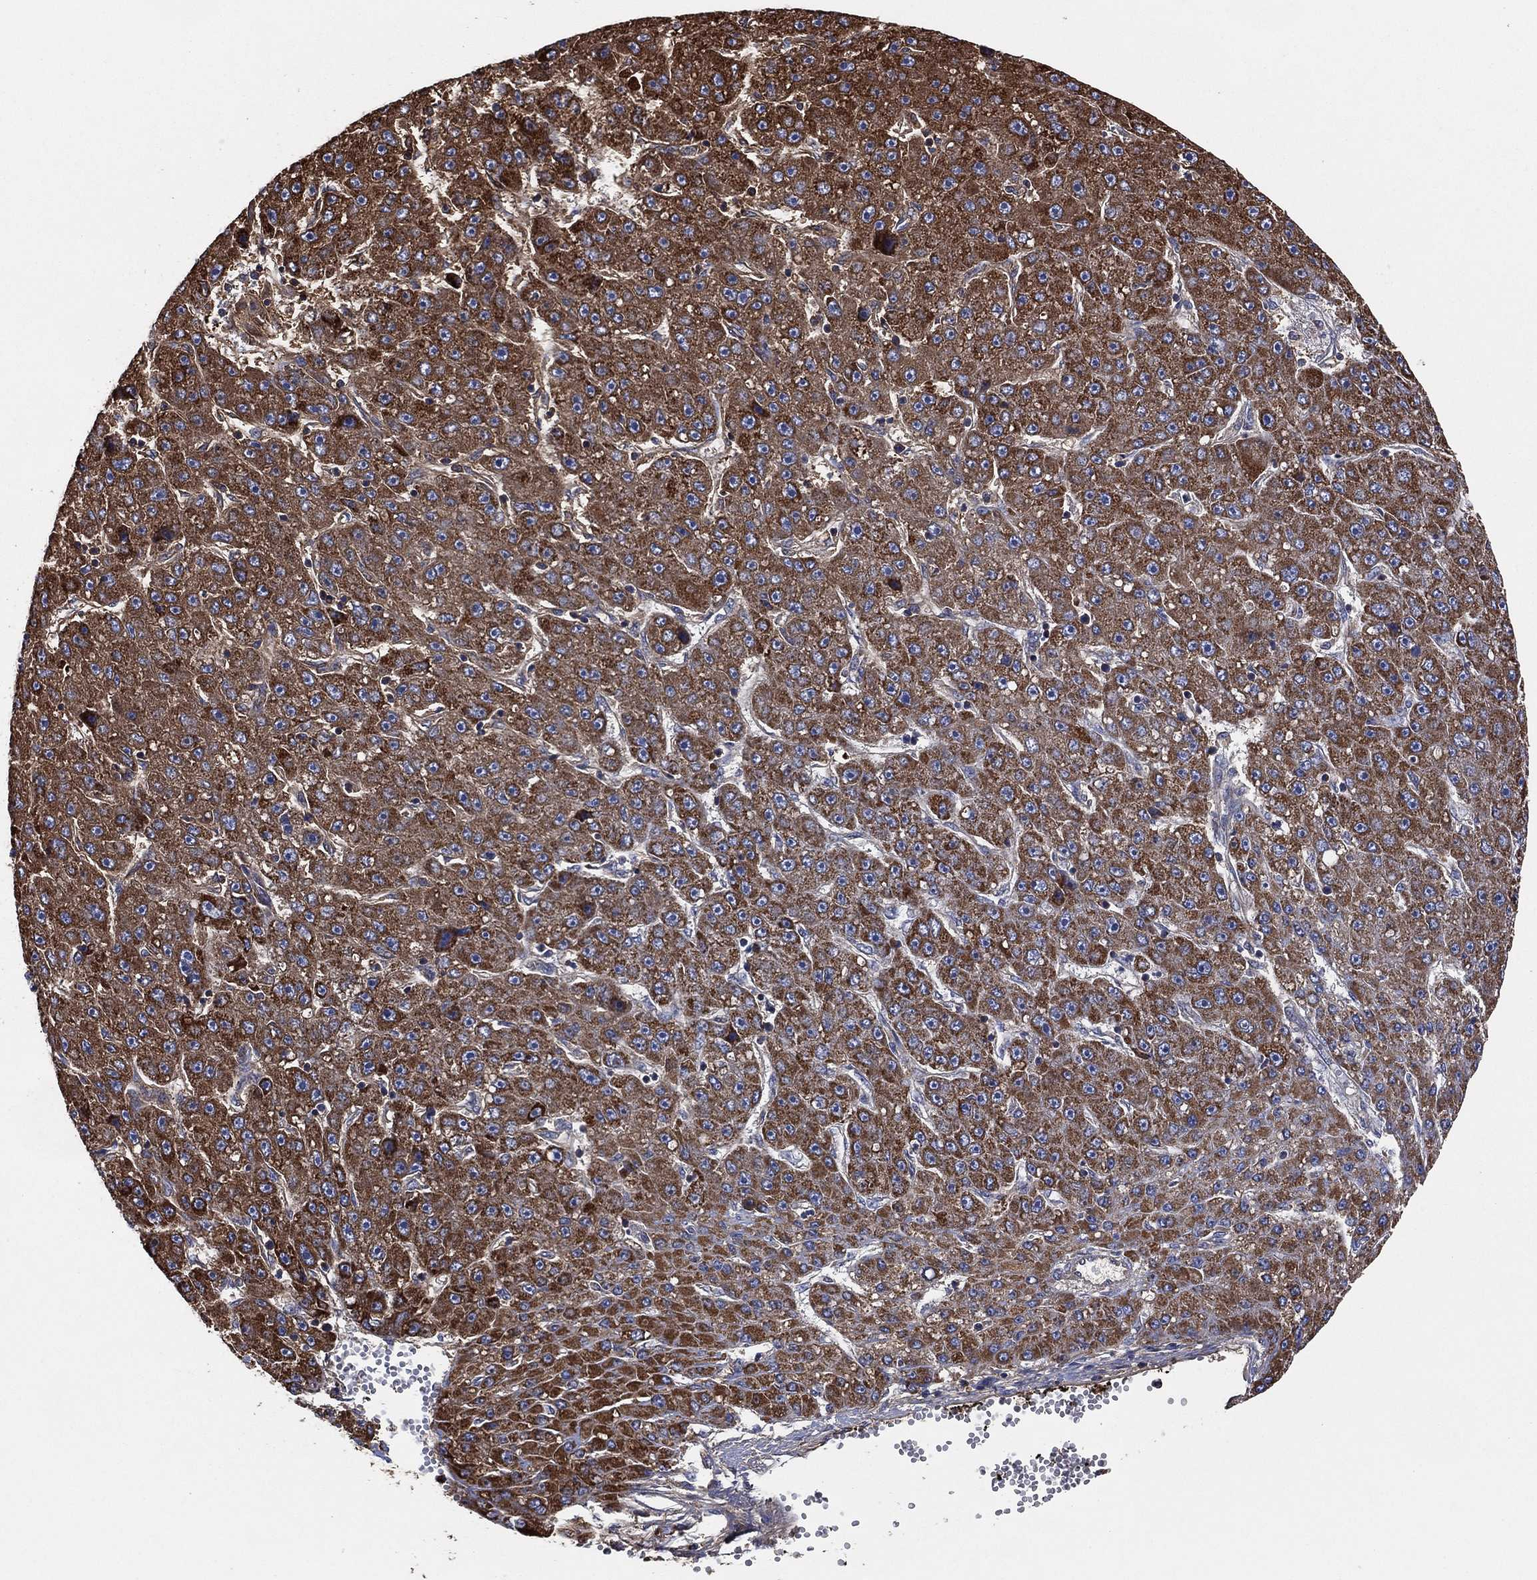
{"staining": {"intensity": "strong", "quantity": "25%-75%", "location": "cytoplasmic/membranous"}, "tissue": "liver cancer", "cell_type": "Tumor cells", "image_type": "cancer", "snomed": [{"axis": "morphology", "description": "Carcinoma, Hepatocellular, NOS"}, {"axis": "topography", "description": "Liver"}], "caption": "Immunohistochemical staining of liver cancer (hepatocellular carcinoma) displays high levels of strong cytoplasmic/membranous protein positivity in about 25%-75% of tumor cells.", "gene": "LIMD1", "patient": {"sex": "male", "age": 67}}